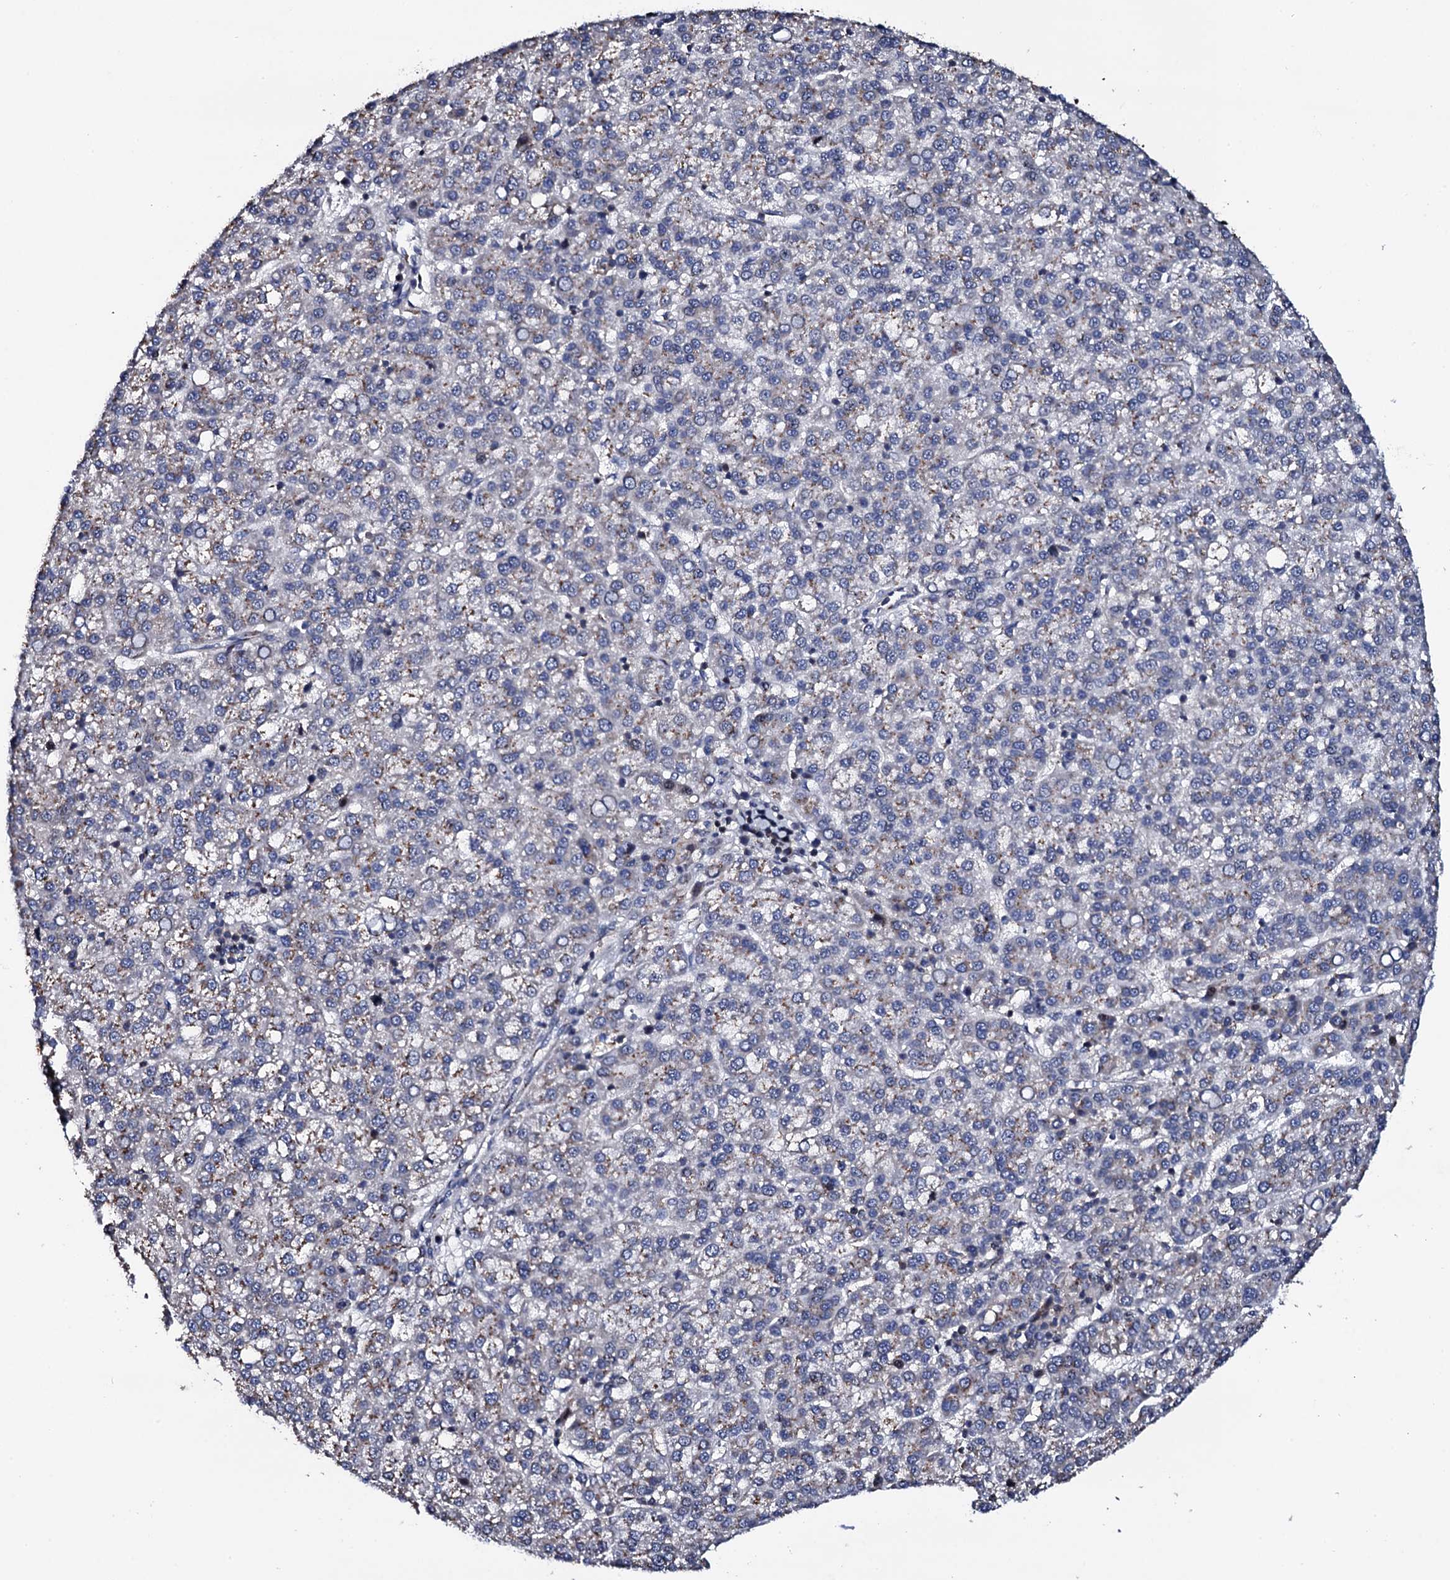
{"staining": {"intensity": "weak", "quantity": "25%-75%", "location": "cytoplasmic/membranous"}, "tissue": "liver cancer", "cell_type": "Tumor cells", "image_type": "cancer", "snomed": [{"axis": "morphology", "description": "Carcinoma, Hepatocellular, NOS"}, {"axis": "topography", "description": "Liver"}], "caption": "Immunohistochemical staining of liver hepatocellular carcinoma demonstrates weak cytoplasmic/membranous protein positivity in about 25%-75% of tumor cells.", "gene": "PLET1", "patient": {"sex": "female", "age": 58}}